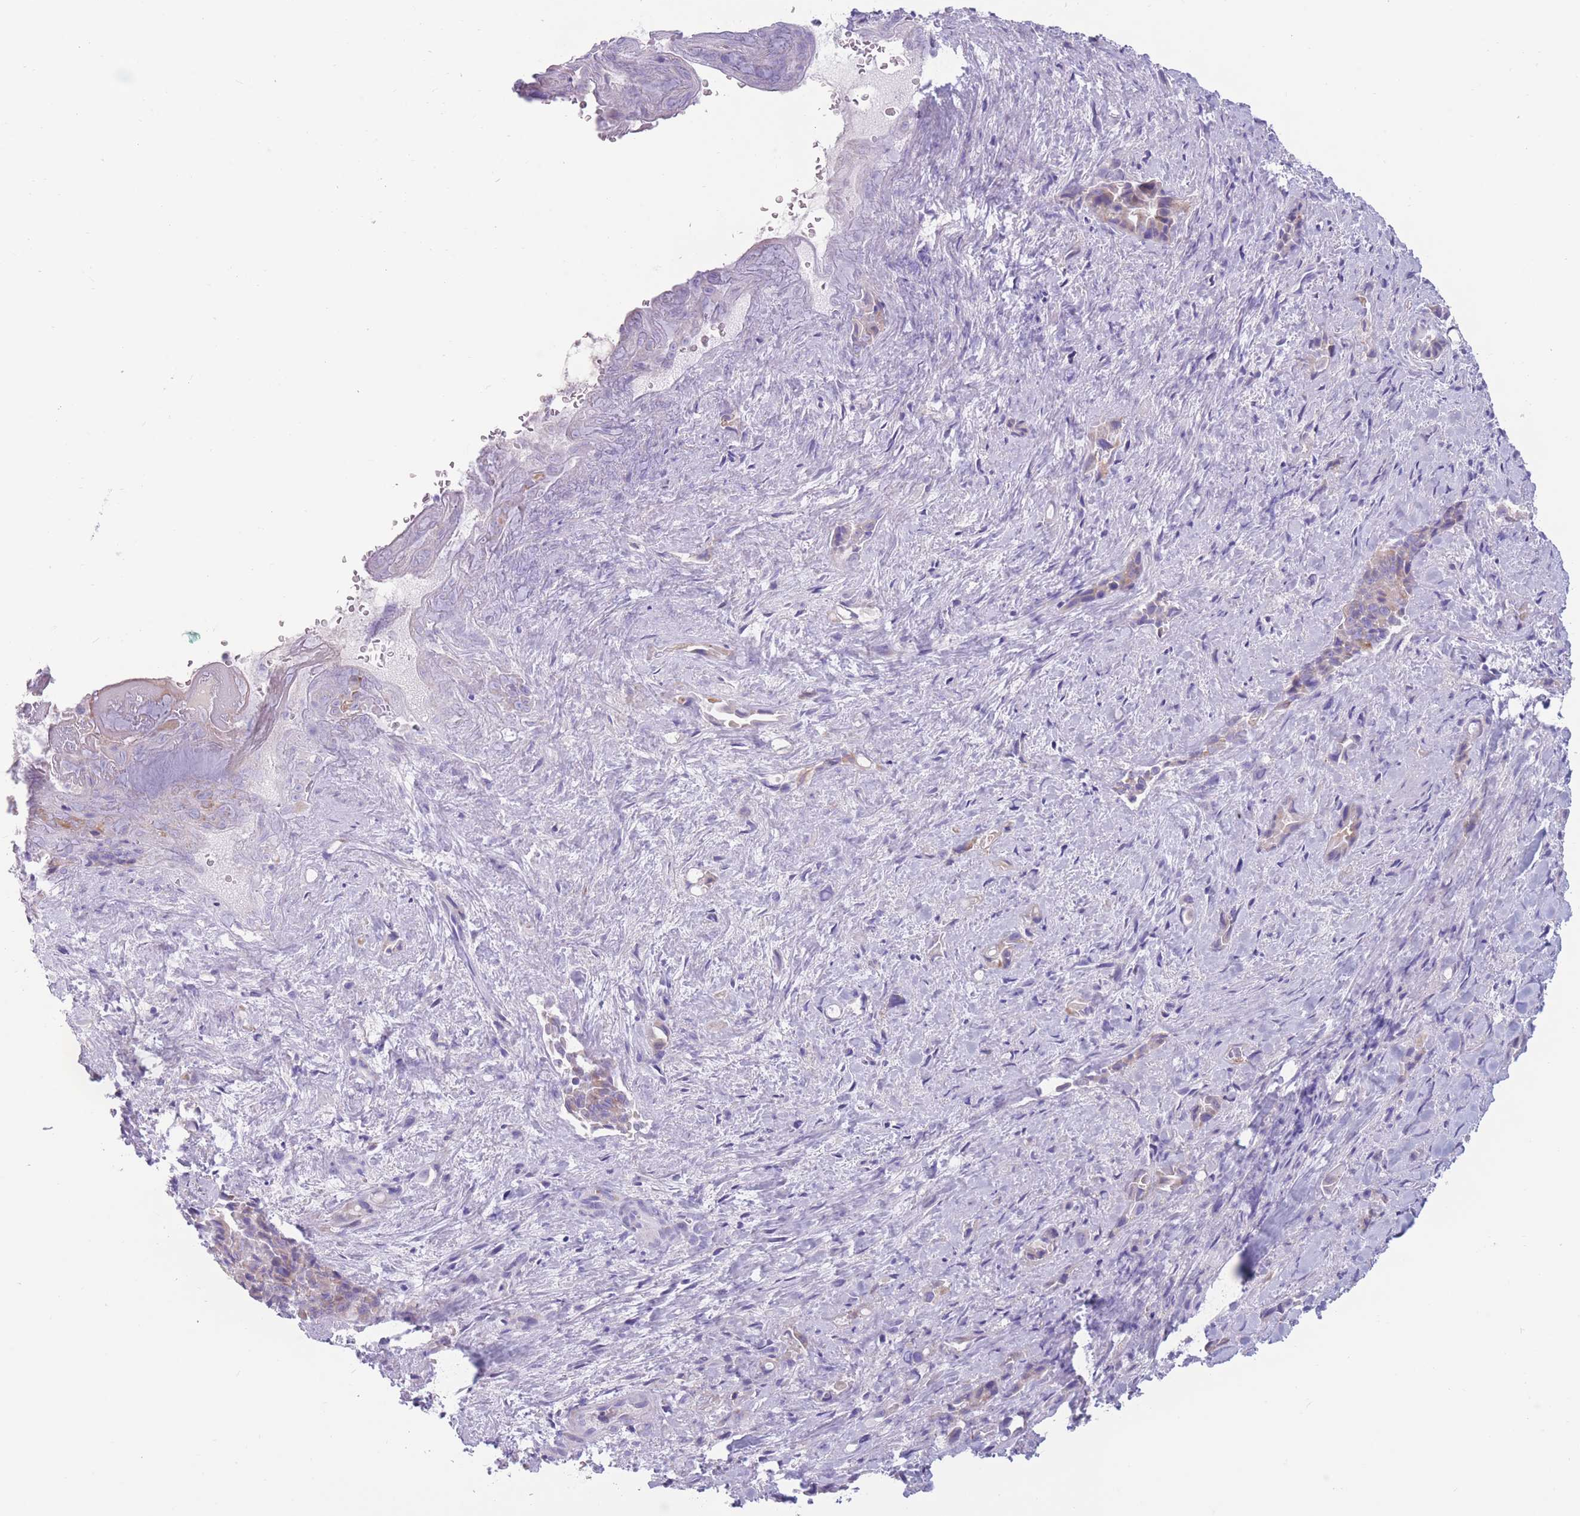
{"staining": {"intensity": "moderate", "quantity": "25%-75%", "location": "cytoplasmic/membranous"}, "tissue": "liver cancer", "cell_type": "Tumor cells", "image_type": "cancer", "snomed": [{"axis": "morphology", "description": "Cholangiocarcinoma"}, {"axis": "topography", "description": "Liver"}], "caption": "DAB (3,3'-diaminobenzidine) immunohistochemical staining of human liver cholangiocarcinoma demonstrates moderate cytoplasmic/membranous protein staining in approximately 25%-75% of tumor cells. The staining is performed using DAB brown chromogen to label protein expression. The nuclei are counter-stained blue using hematoxylin.", "gene": "COL27A1", "patient": {"sex": "female", "age": 68}}